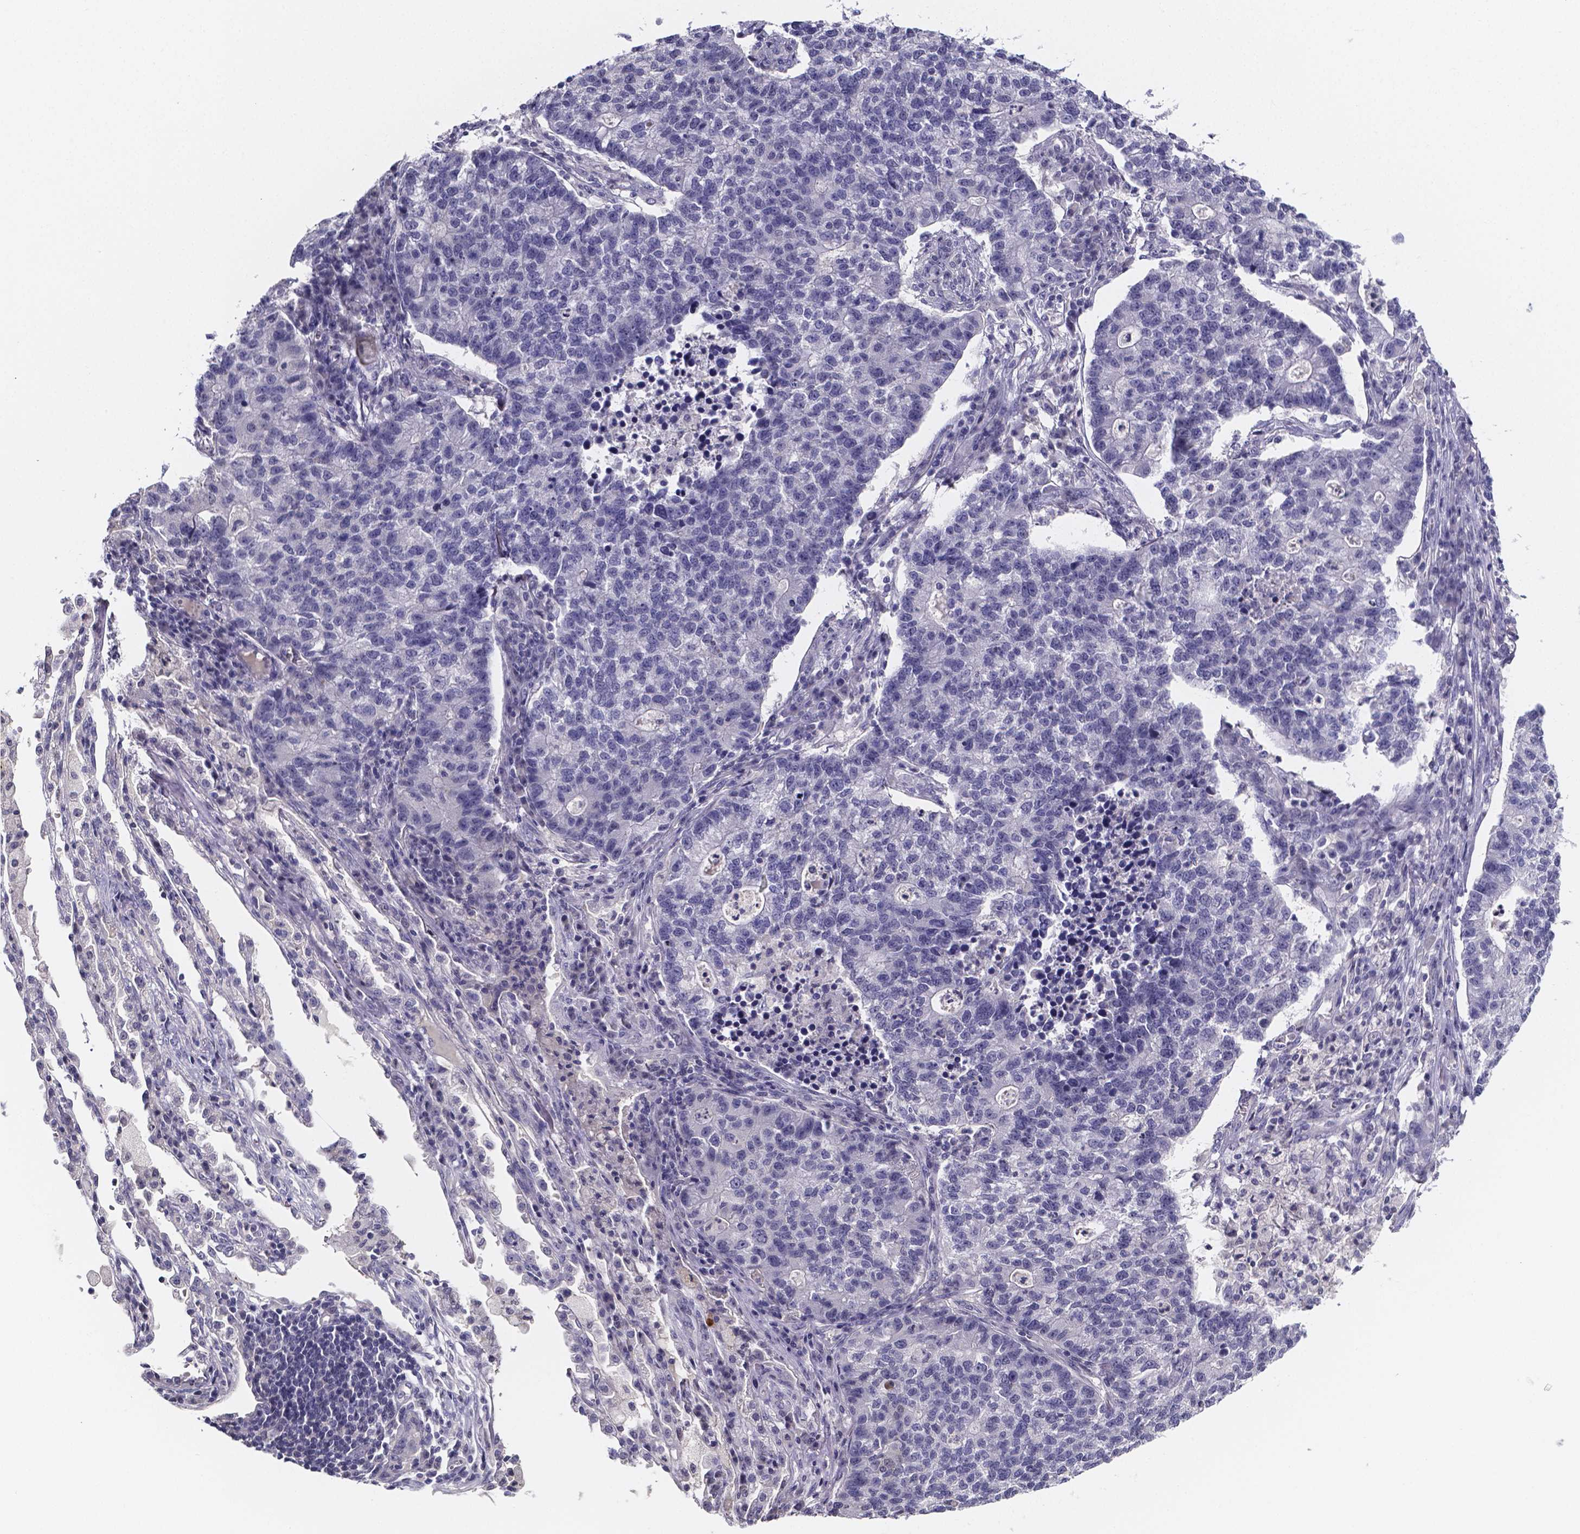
{"staining": {"intensity": "negative", "quantity": "none", "location": "none"}, "tissue": "lung cancer", "cell_type": "Tumor cells", "image_type": "cancer", "snomed": [{"axis": "morphology", "description": "Adenocarcinoma, NOS"}, {"axis": "topography", "description": "Lung"}], "caption": "Tumor cells show no significant positivity in lung cancer.", "gene": "IZUMO1", "patient": {"sex": "male", "age": 57}}